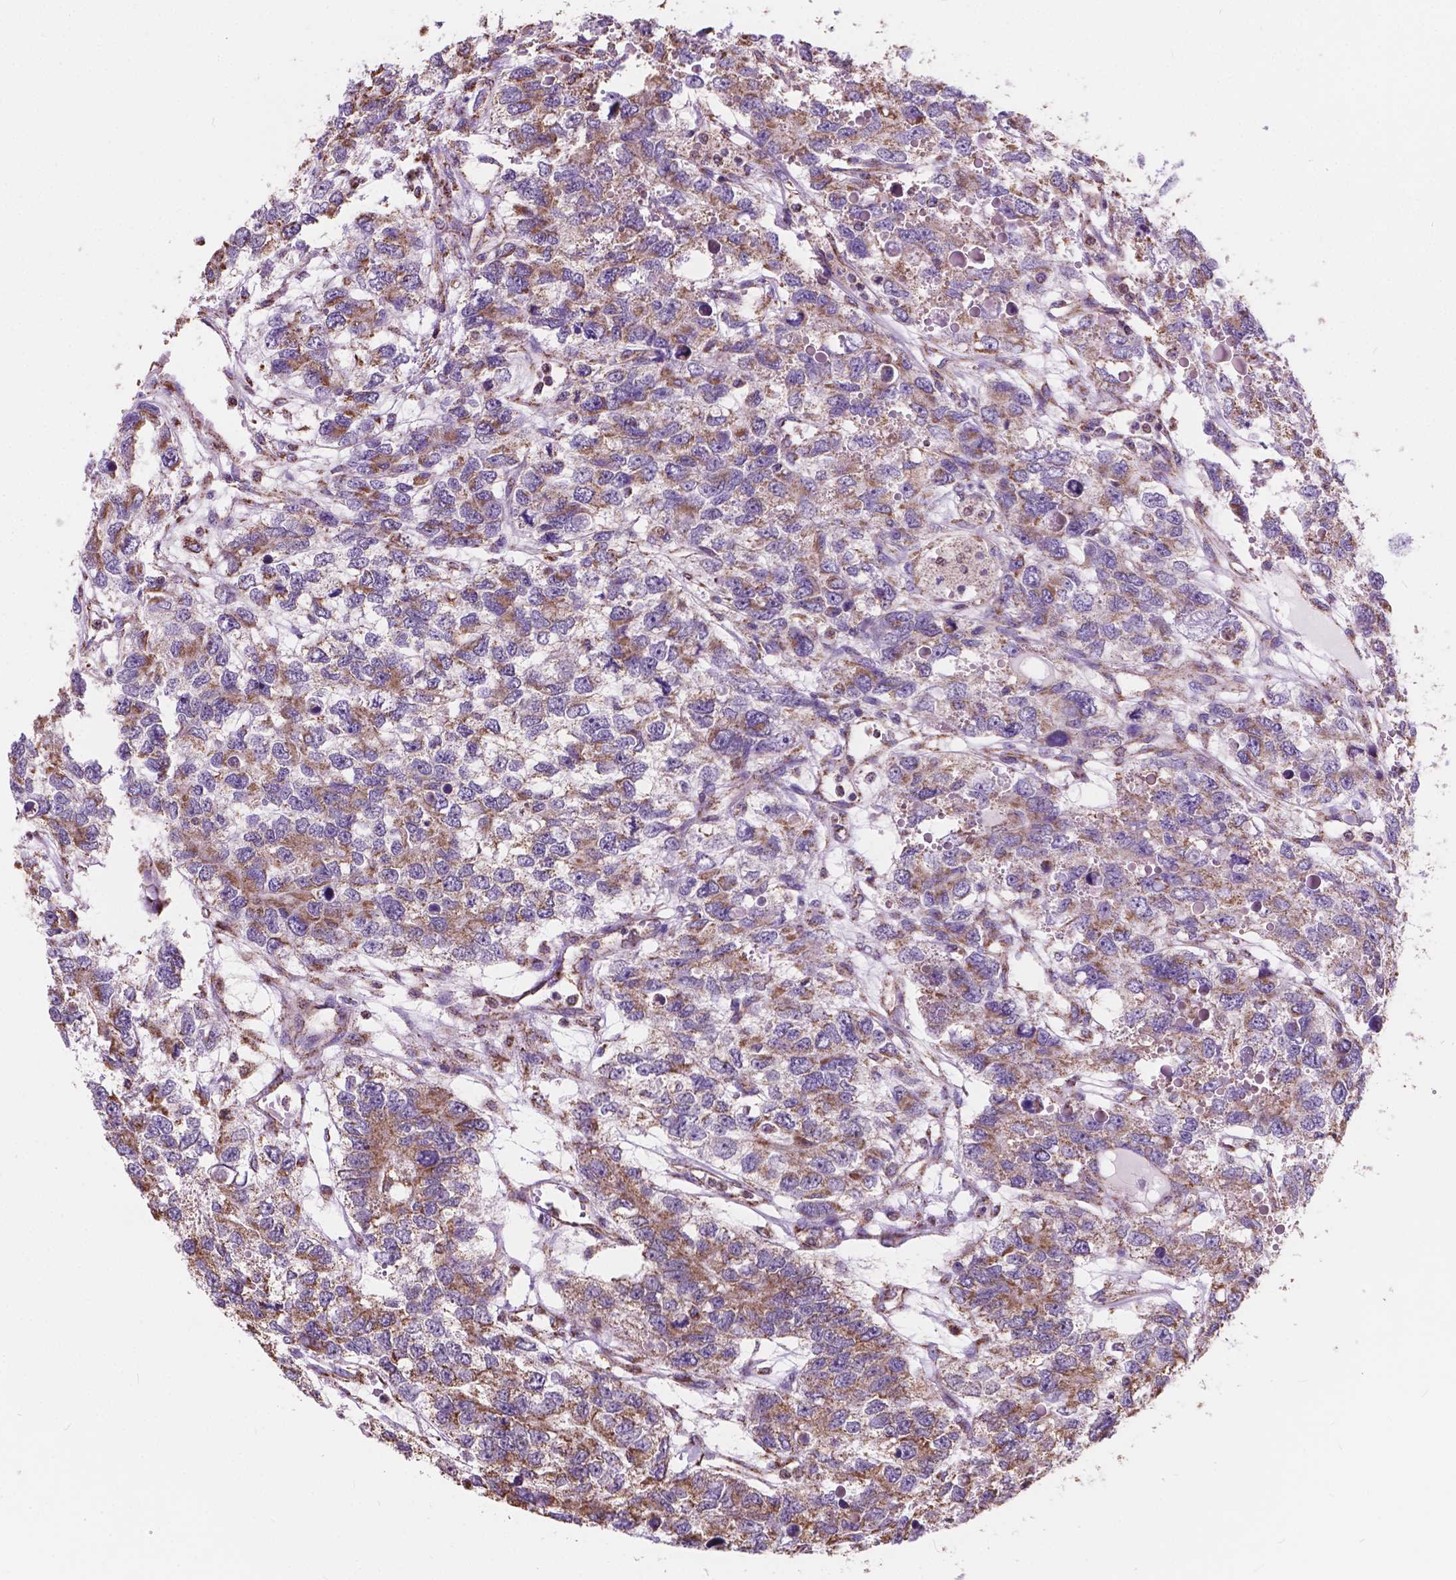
{"staining": {"intensity": "moderate", "quantity": "25%-75%", "location": "cytoplasmic/membranous"}, "tissue": "testis cancer", "cell_type": "Tumor cells", "image_type": "cancer", "snomed": [{"axis": "morphology", "description": "Seminoma, NOS"}, {"axis": "topography", "description": "Testis"}], "caption": "Testis cancer stained for a protein (brown) reveals moderate cytoplasmic/membranous positive staining in approximately 25%-75% of tumor cells.", "gene": "SCOC", "patient": {"sex": "male", "age": 52}}